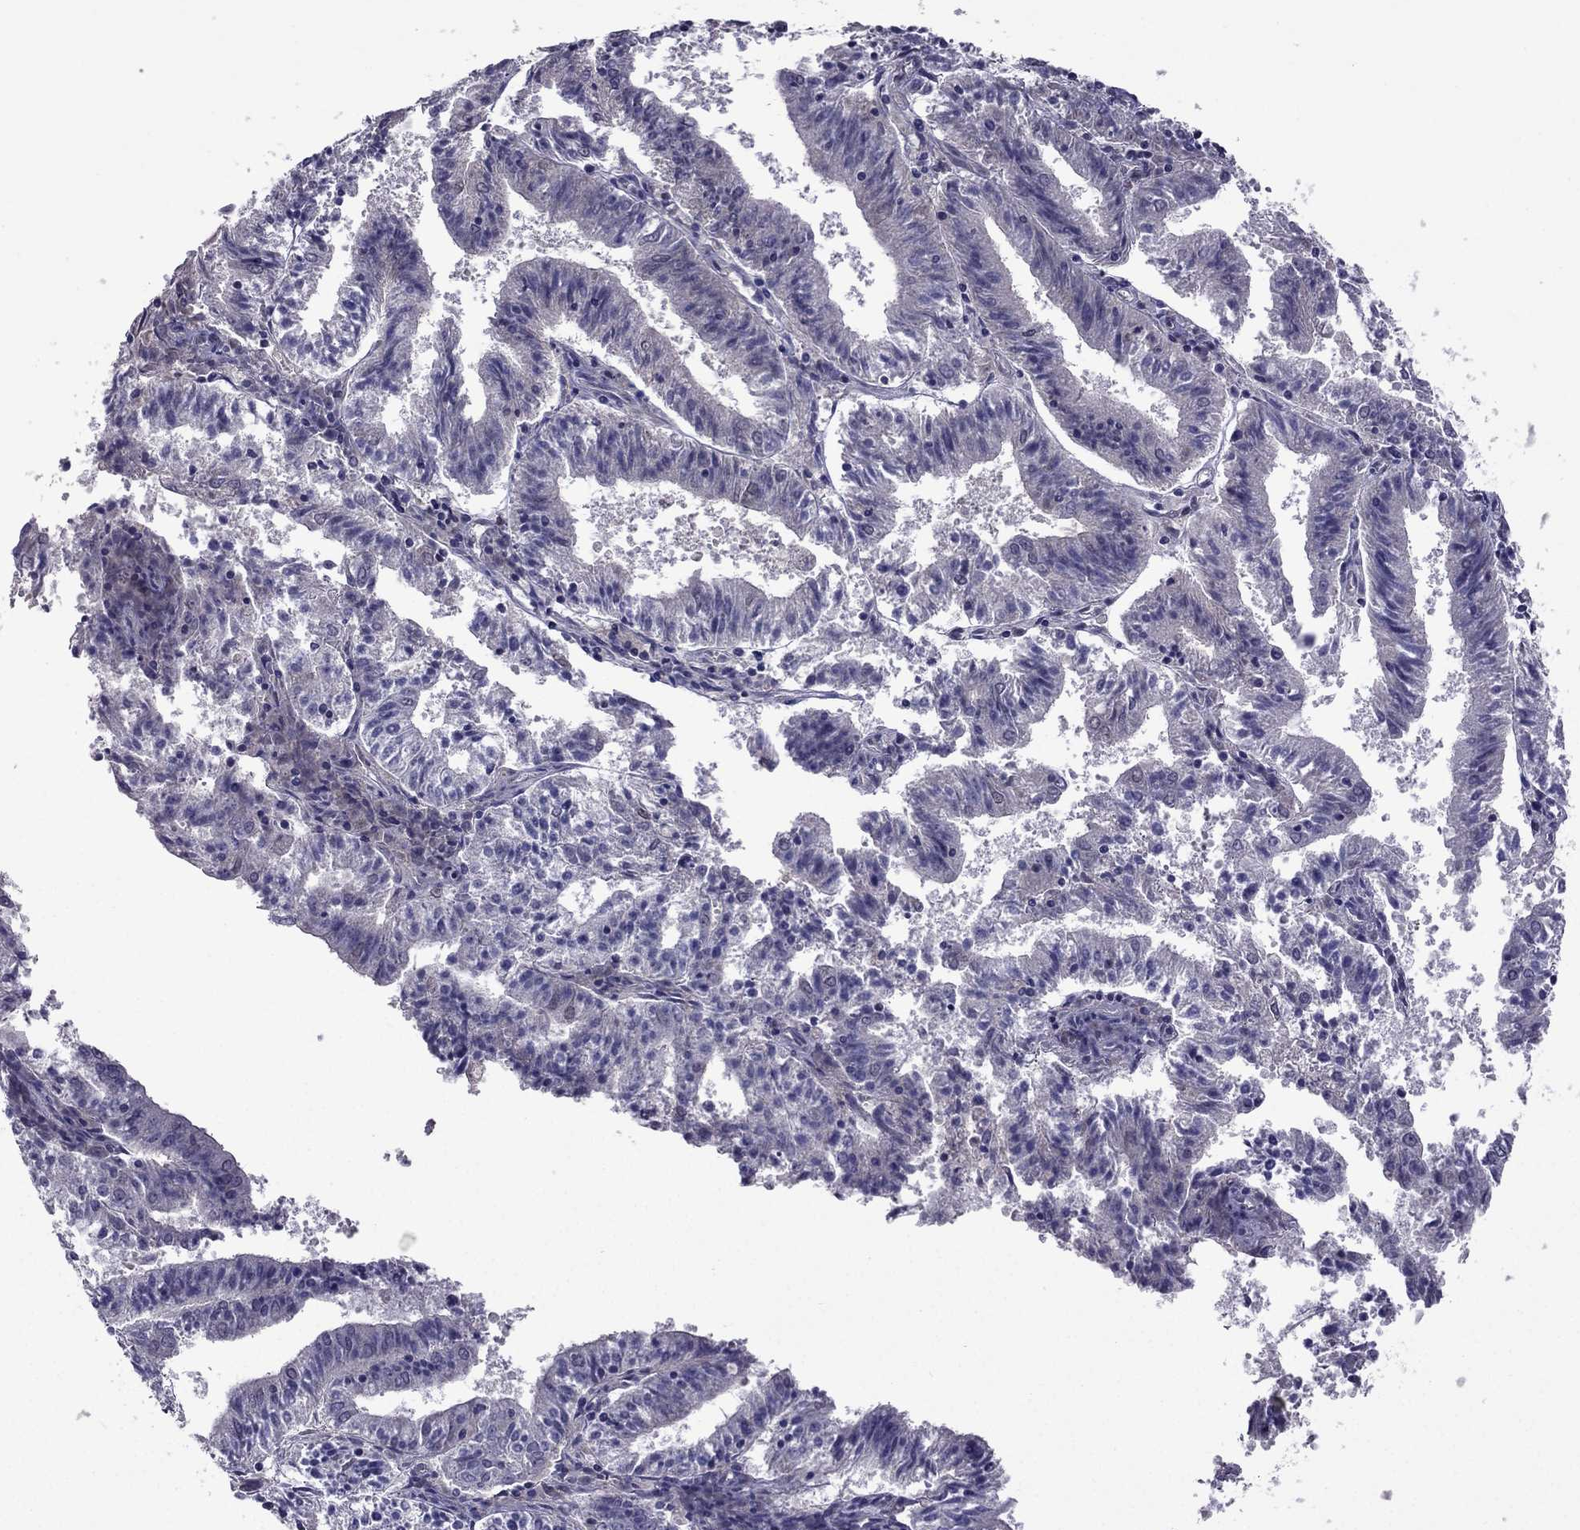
{"staining": {"intensity": "negative", "quantity": "none", "location": "none"}, "tissue": "endometrial cancer", "cell_type": "Tumor cells", "image_type": "cancer", "snomed": [{"axis": "morphology", "description": "Adenocarcinoma, NOS"}, {"axis": "topography", "description": "Endometrium"}], "caption": "Immunohistochemistry (IHC) of human endometrial cancer shows no expression in tumor cells.", "gene": "CDK5", "patient": {"sex": "female", "age": 82}}